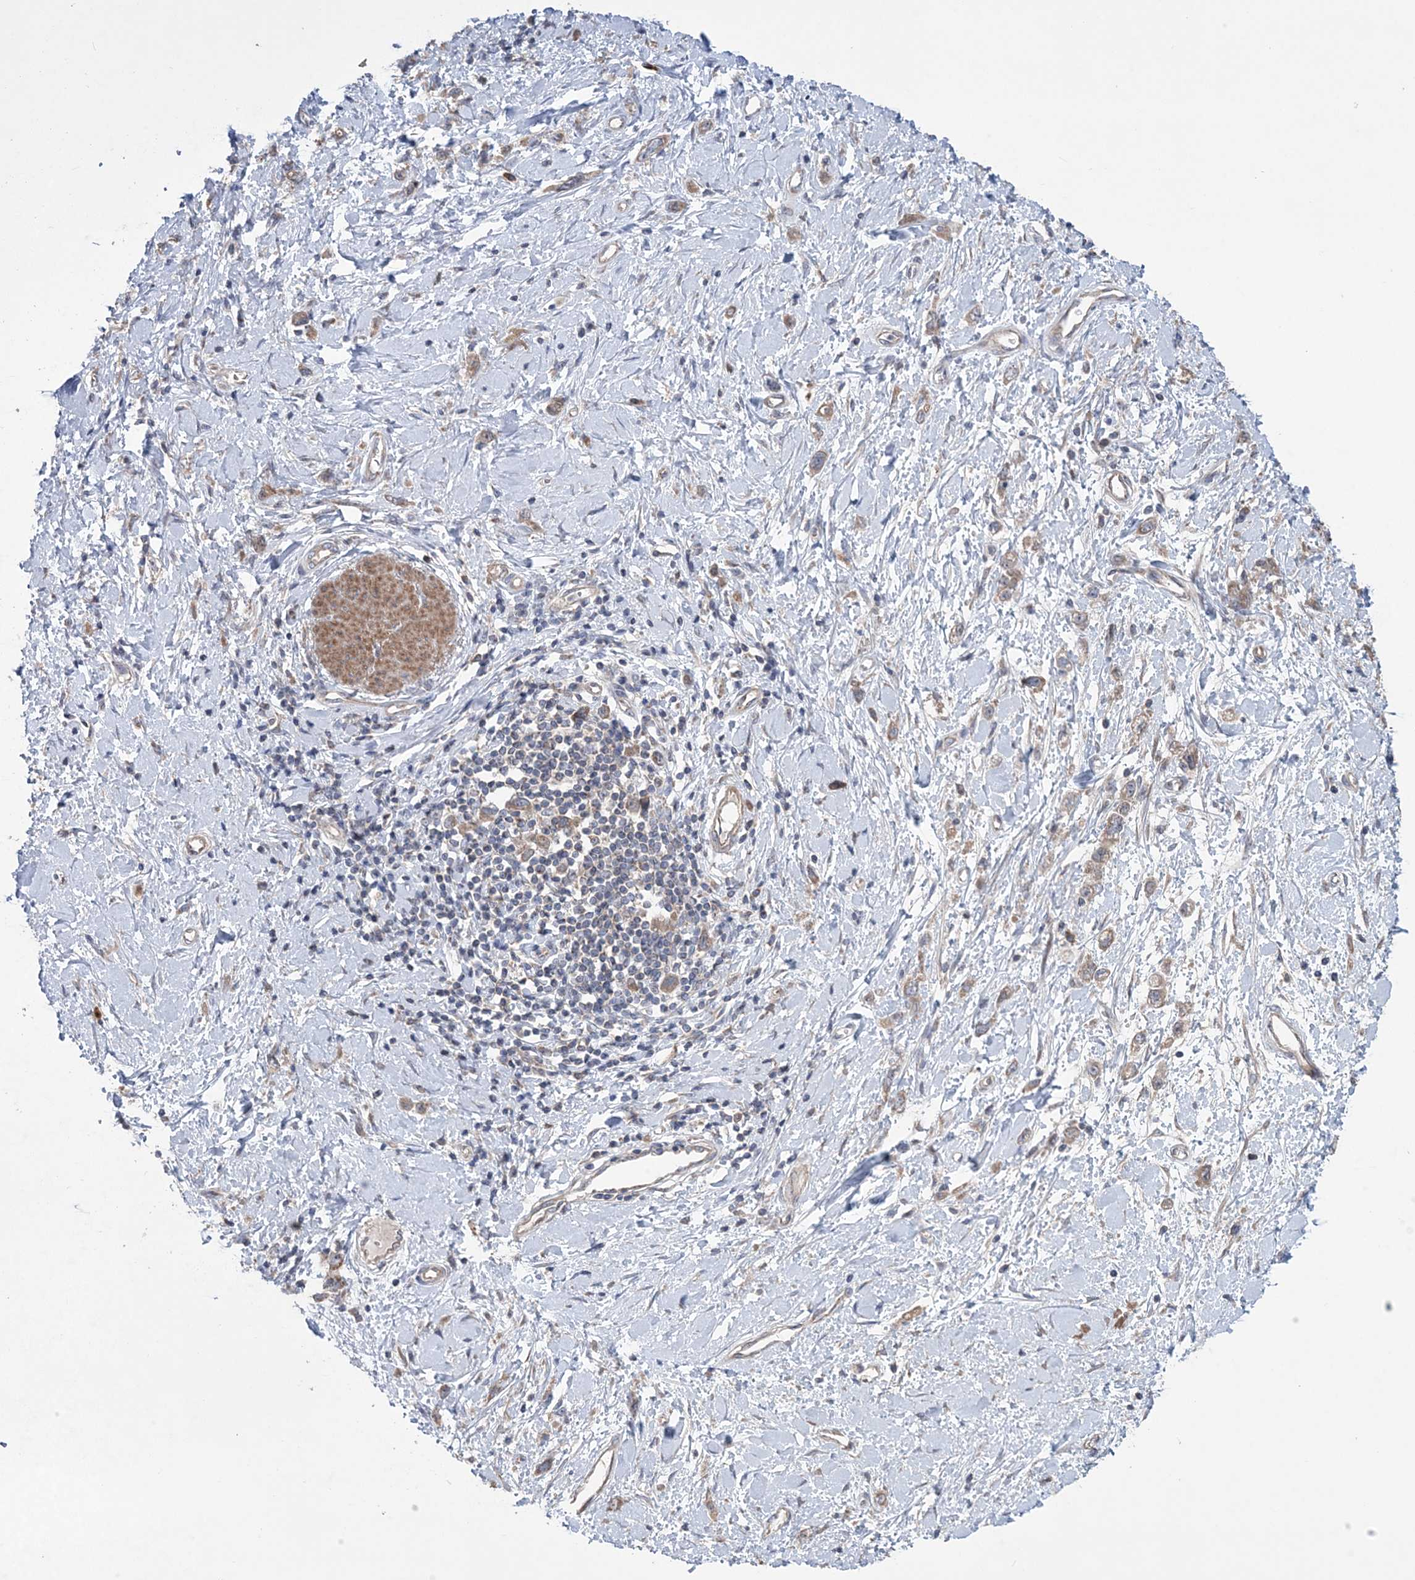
{"staining": {"intensity": "weak", "quantity": ">75%", "location": "cytoplasmic/membranous"}, "tissue": "stomach cancer", "cell_type": "Tumor cells", "image_type": "cancer", "snomed": [{"axis": "morphology", "description": "Adenocarcinoma, NOS"}, {"axis": "topography", "description": "Stomach"}], "caption": "Protein staining by immunohistochemistry reveals weak cytoplasmic/membranous expression in about >75% of tumor cells in stomach adenocarcinoma. Immunohistochemistry stains the protein in brown and the nuclei are stained blue.", "gene": "MTRF1L", "patient": {"sex": "female", "age": 76}}